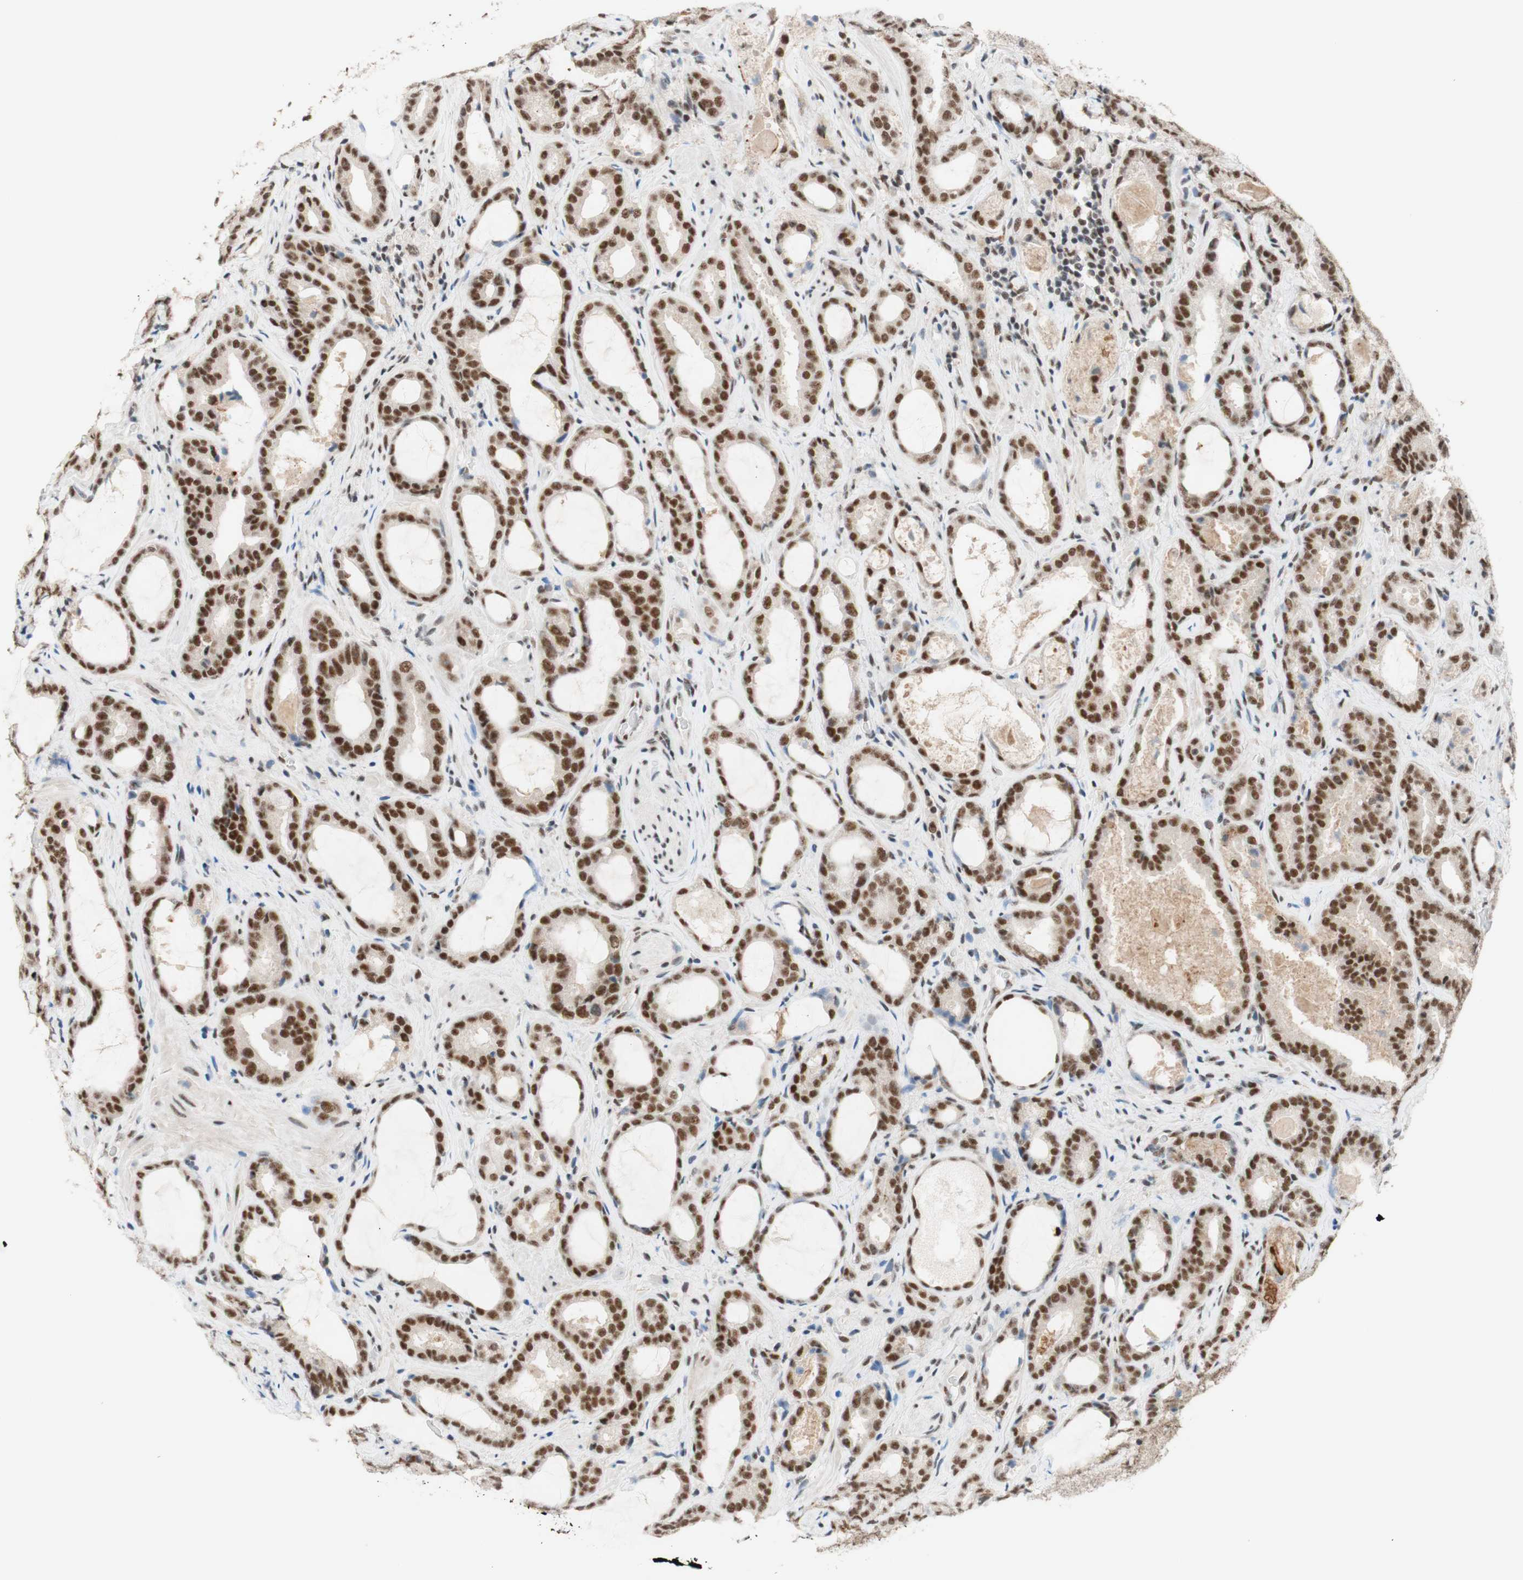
{"staining": {"intensity": "strong", "quantity": ">75%", "location": "nuclear"}, "tissue": "prostate cancer", "cell_type": "Tumor cells", "image_type": "cancer", "snomed": [{"axis": "morphology", "description": "Adenocarcinoma, Low grade"}, {"axis": "topography", "description": "Prostate"}], "caption": "Prostate low-grade adenocarcinoma tissue exhibits strong nuclear expression in about >75% of tumor cells, visualized by immunohistochemistry.", "gene": "PRPF19", "patient": {"sex": "male", "age": 60}}